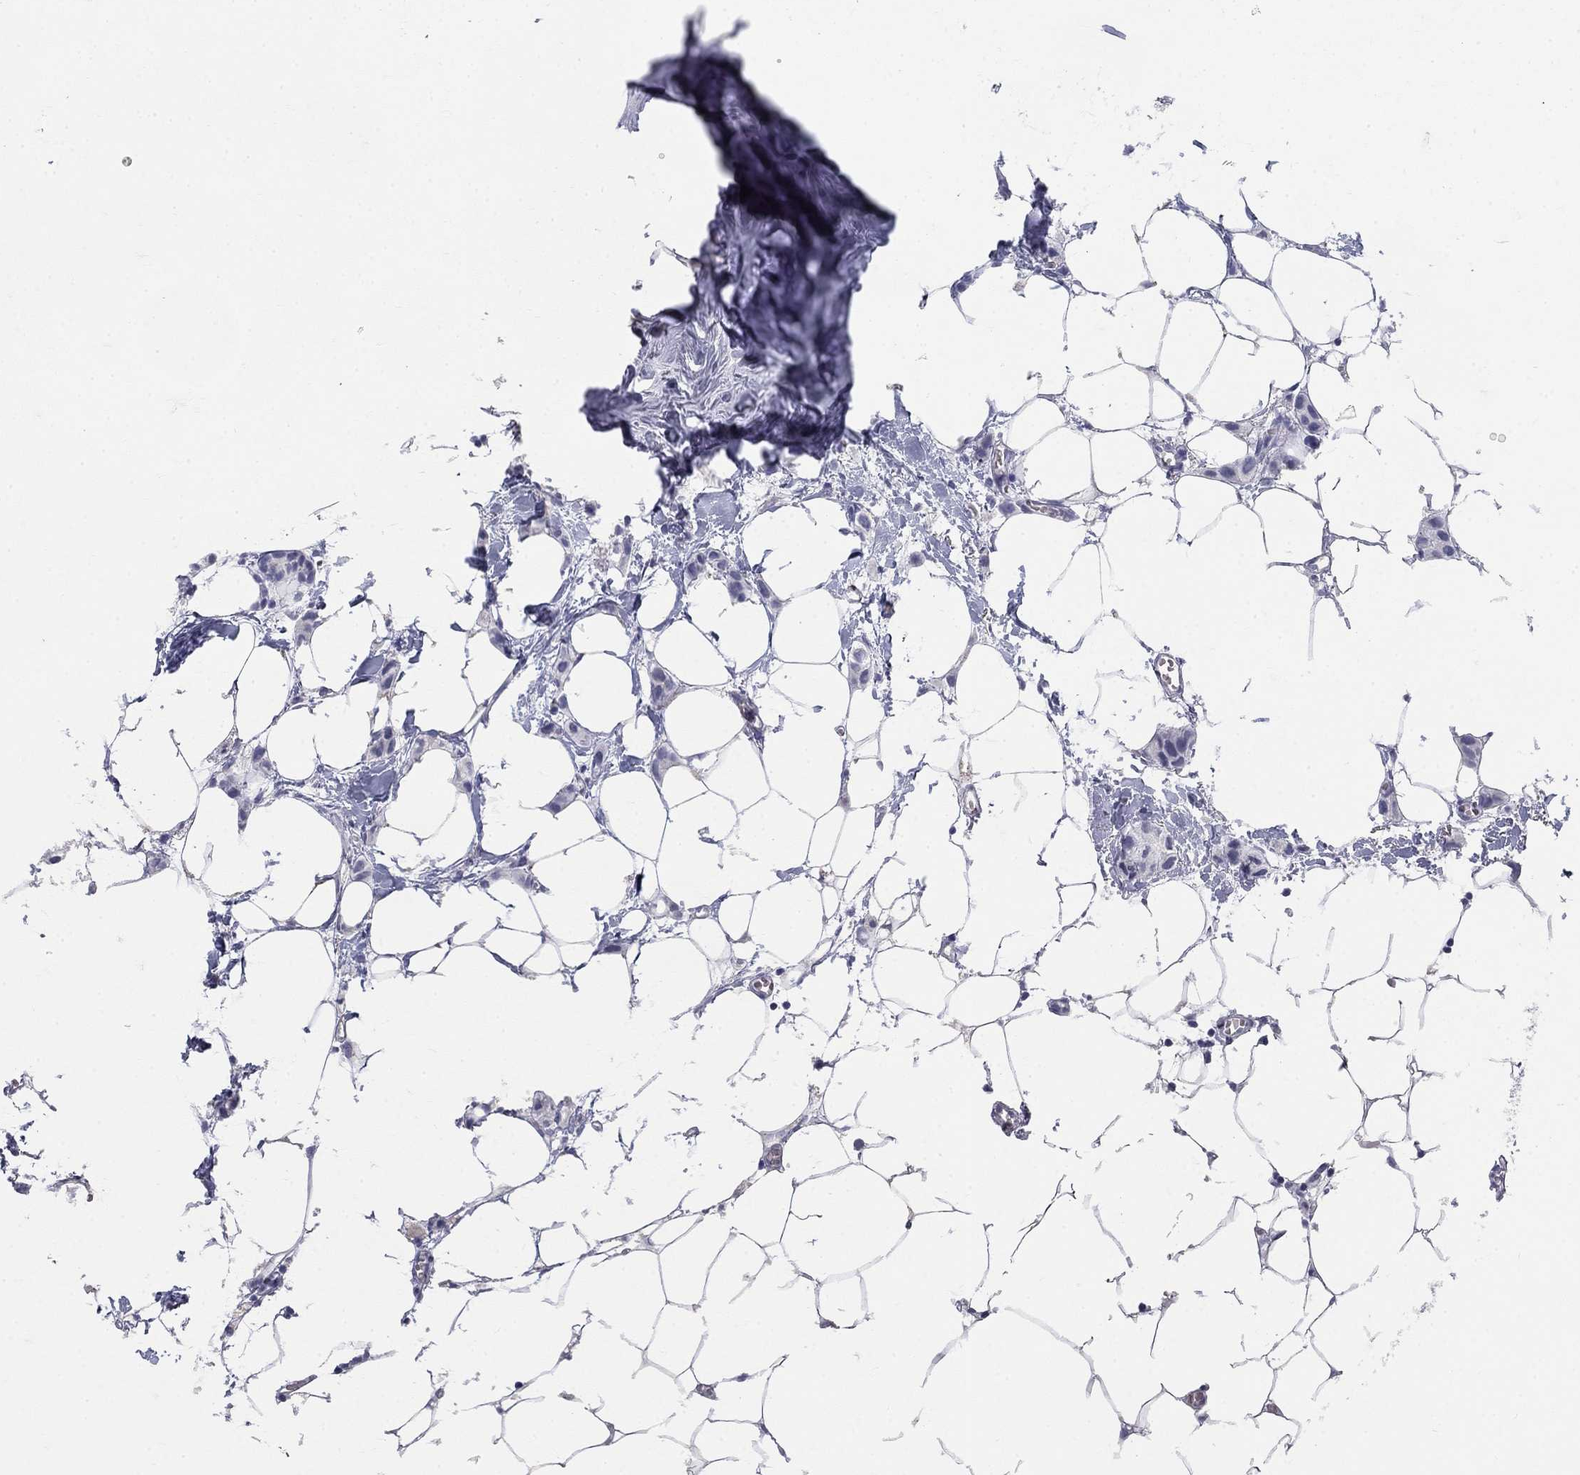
{"staining": {"intensity": "negative", "quantity": "none", "location": "none"}, "tissue": "breast cancer", "cell_type": "Tumor cells", "image_type": "cancer", "snomed": [{"axis": "morphology", "description": "Duct carcinoma"}, {"axis": "topography", "description": "Breast"}], "caption": "IHC of human breast invasive ductal carcinoma demonstrates no positivity in tumor cells.", "gene": "ELAVL4", "patient": {"sex": "female", "age": 85}}